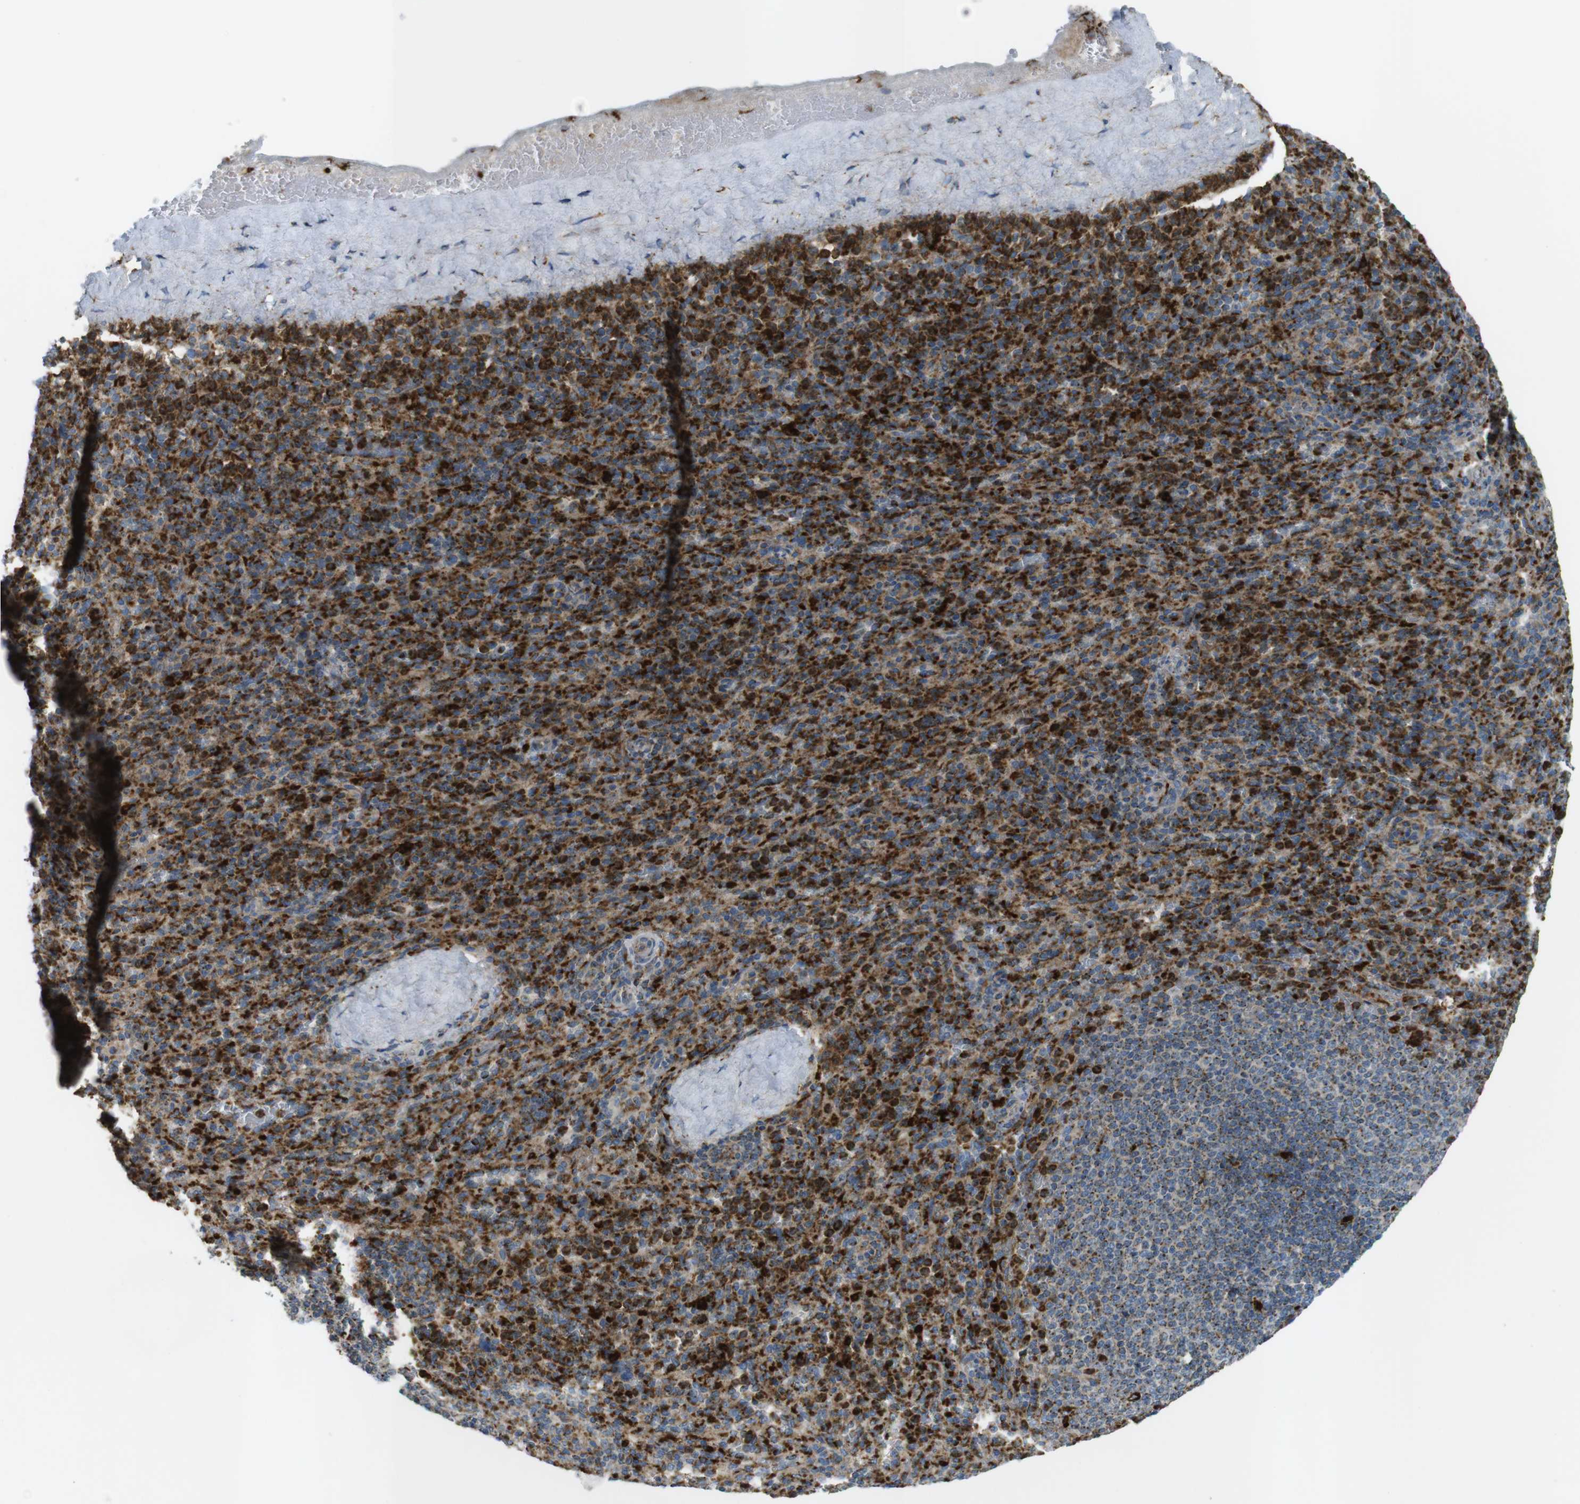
{"staining": {"intensity": "strong", "quantity": ">75%", "location": "cytoplasmic/membranous"}, "tissue": "spleen", "cell_type": "Cells in red pulp", "image_type": "normal", "snomed": [{"axis": "morphology", "description": "Normal tissue, NOS"}, {"axis": "topography", "description": "Spleen"}], "caption": "Immunohistochemical staining of benign spleen displays >75% levels of strong cytoplasmic/membranous protein positivity in about >75% of cells in red pulp.", "gene": "LAMP1", "patient": {"sex": "male", "age": 36}}